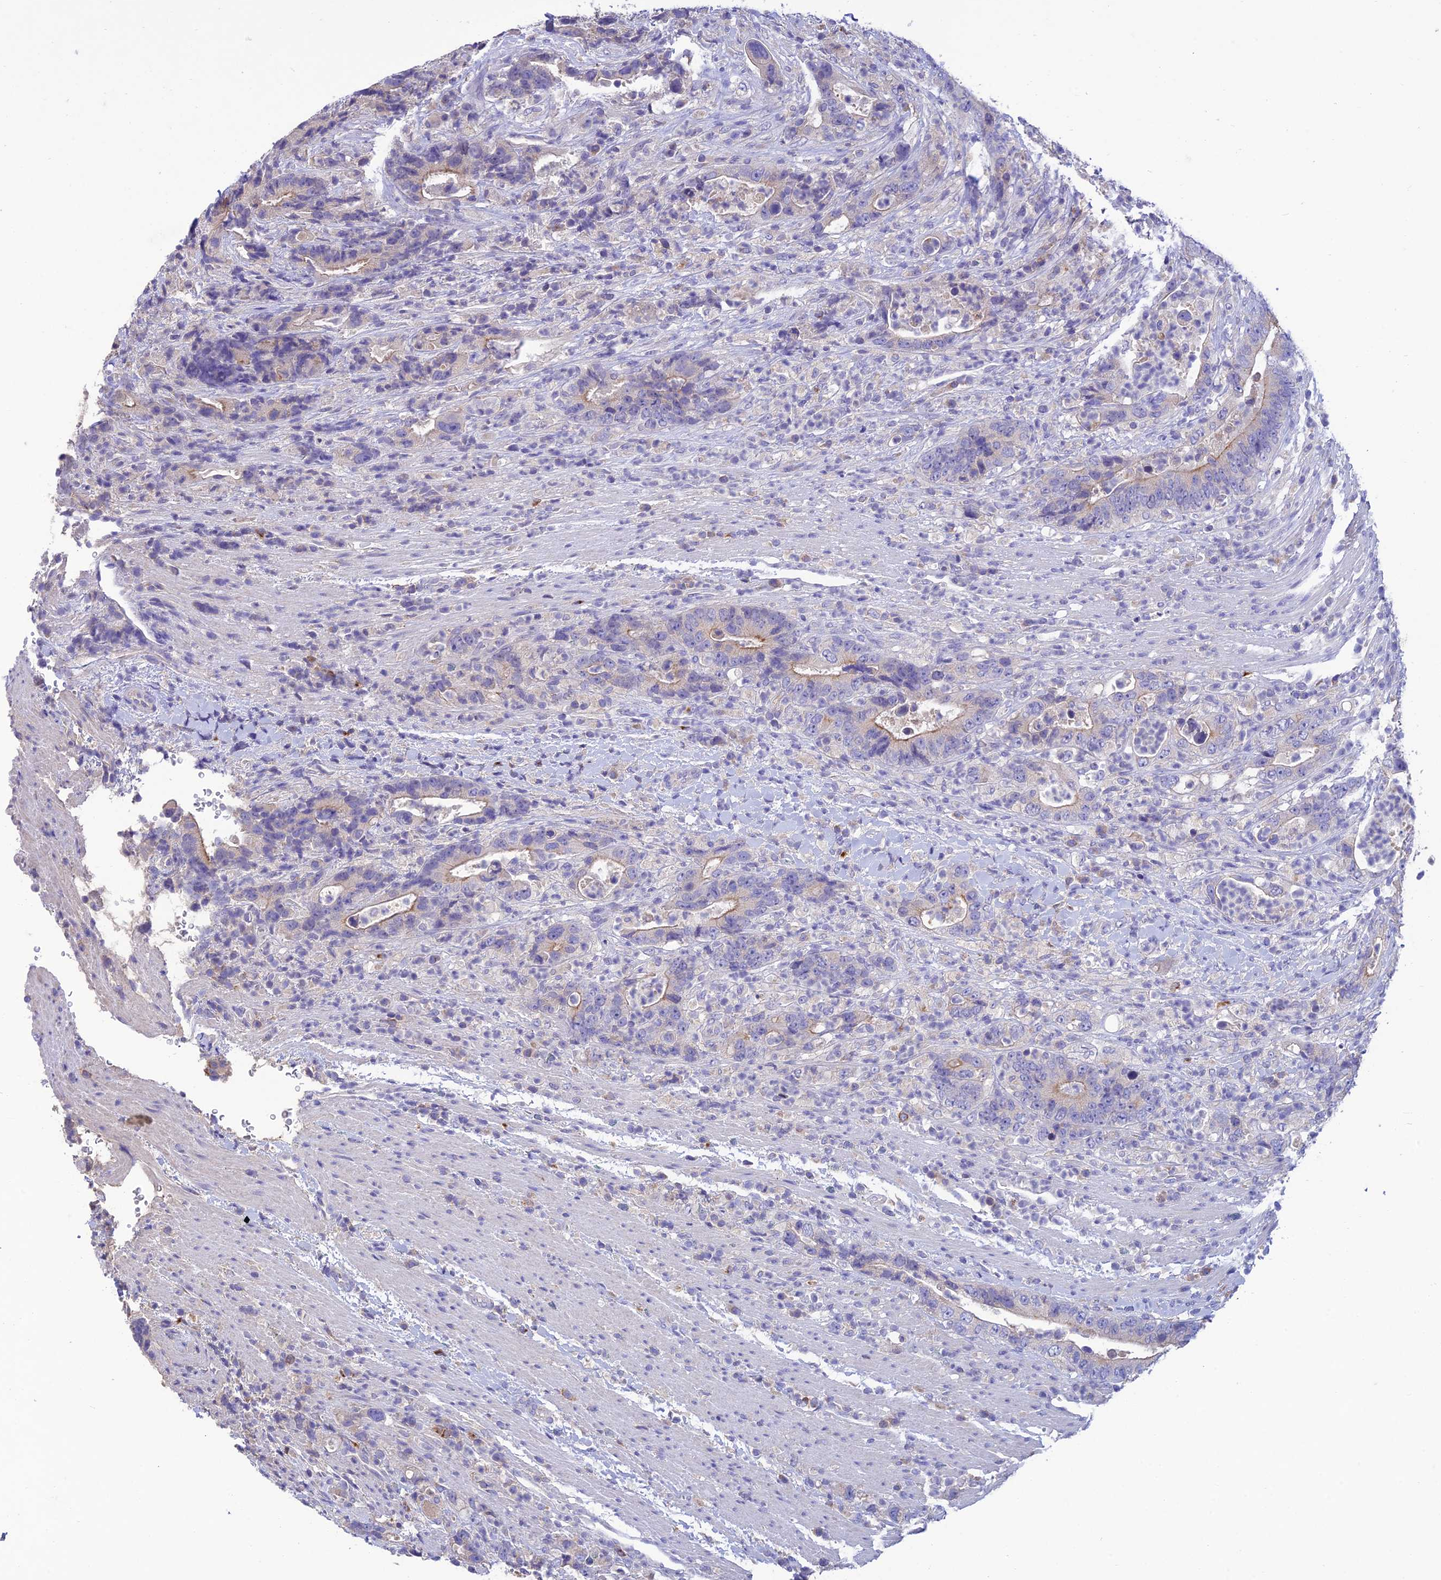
{"staining": {"intensity": "weak", "quantity": "<25%", "location": "cytoplasmic/membranous"}, "tissue": "colorectal cancer", "cell_type": "Tumor cells", "image_type": "cancer", "snomed": [{"axis": "morphology", "description": "Adenocarcinoma, NOS"}, {"axis": "topography", "description": "Colon"}], "caption": "Micrograph shows no significant protein expression in tumor cells of colorectal adenocarcinoma. Brightfield microscopy of IHC stained with DAB (3,3'-diaminobenzidine) (brown) and hematoxylin (blue), captured at high magnification.", "gene": "SFT2D2", "patient": {"sex": "female", "age": 75}}